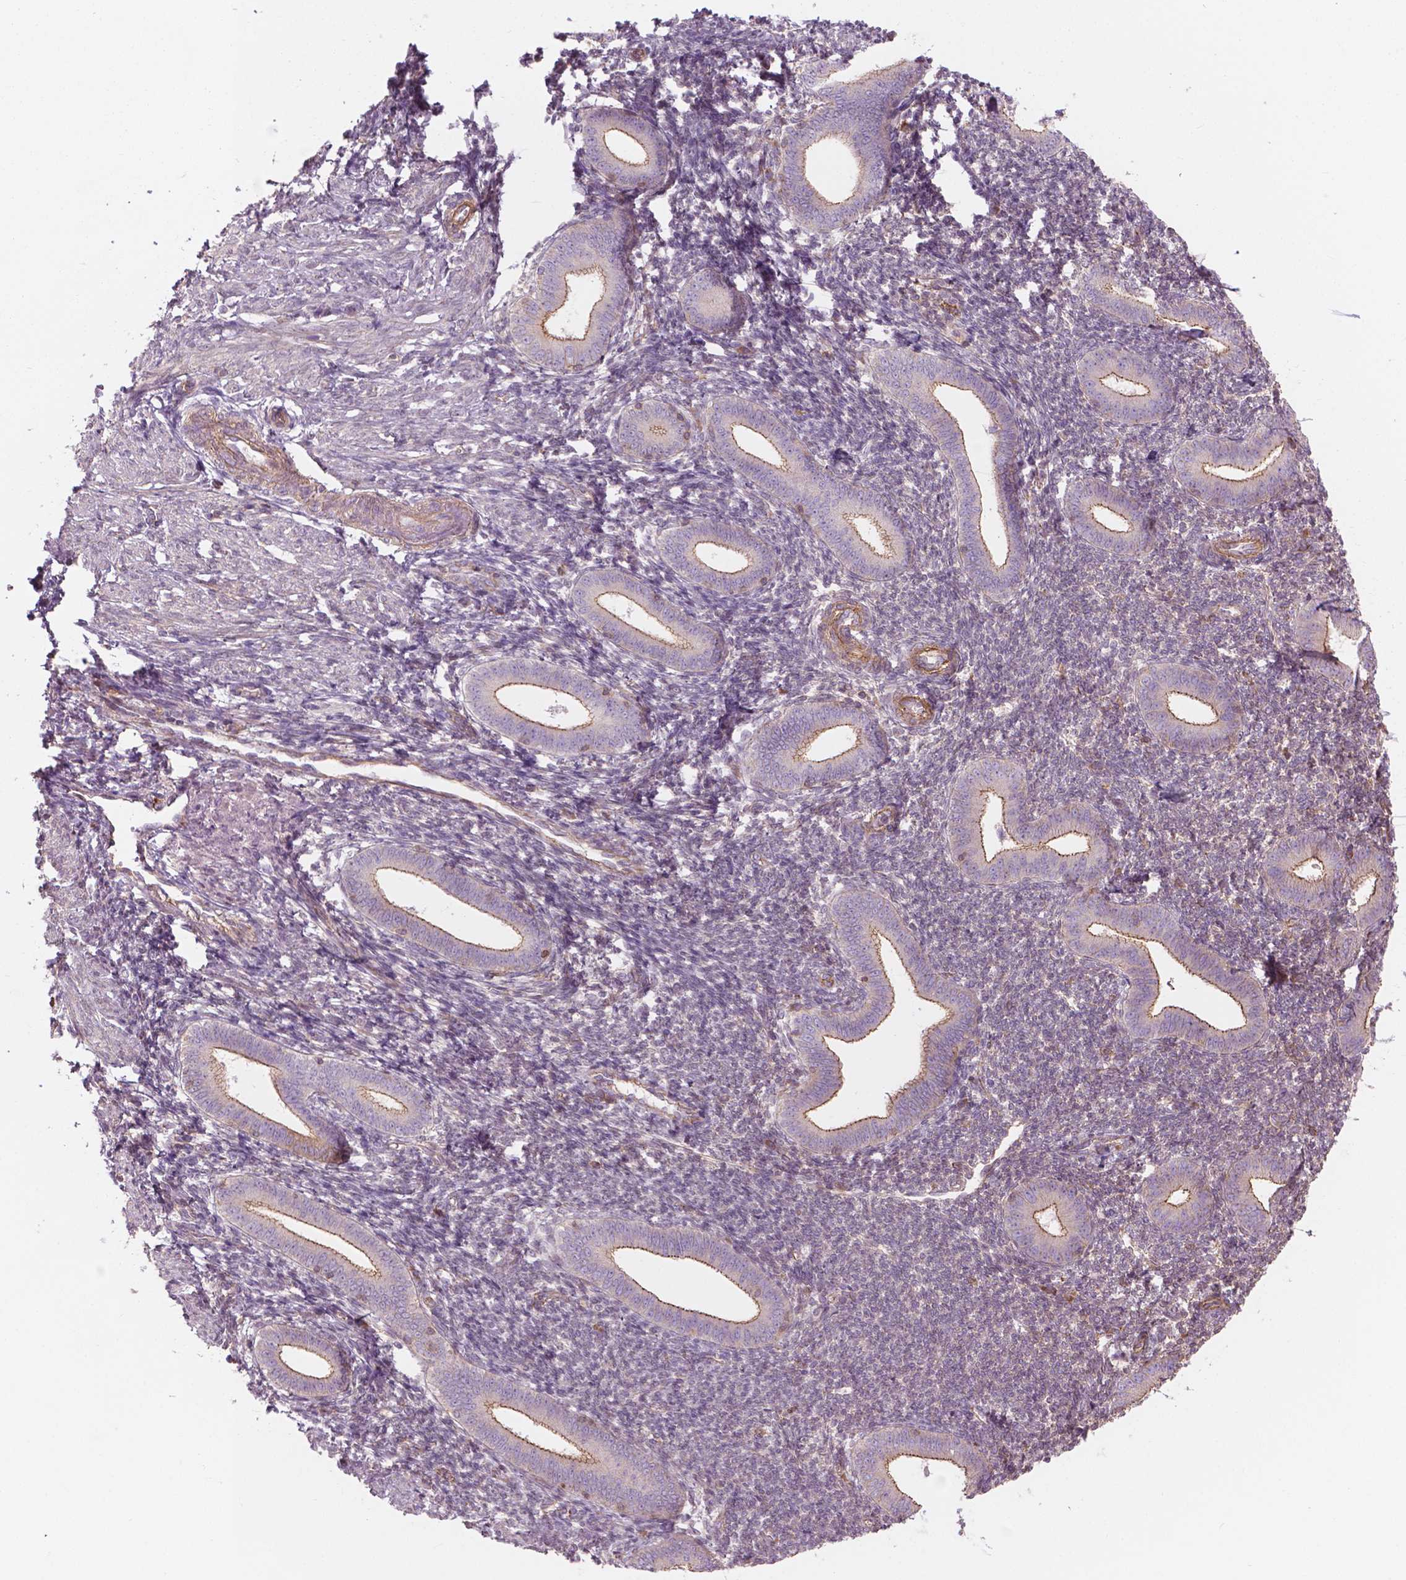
{"staining": {"intensity": "negative", "quantity": "none", "location": "none"}, "tissue": "endometrium", "cell_type": "Cells in endometrial stroma", "image_type": "normal", "snomed": [{"axis": "morphology", "description": "Normal tissue, NOS"}, {"axis": "topography", "description": "Endometrium"}], "caption": "Protein analysis of unremarkable endometrium displays no significant expression in cells in endometrial stroma.", "gene": "SURF4", "patient": {"sex": "female", "age": 25}}